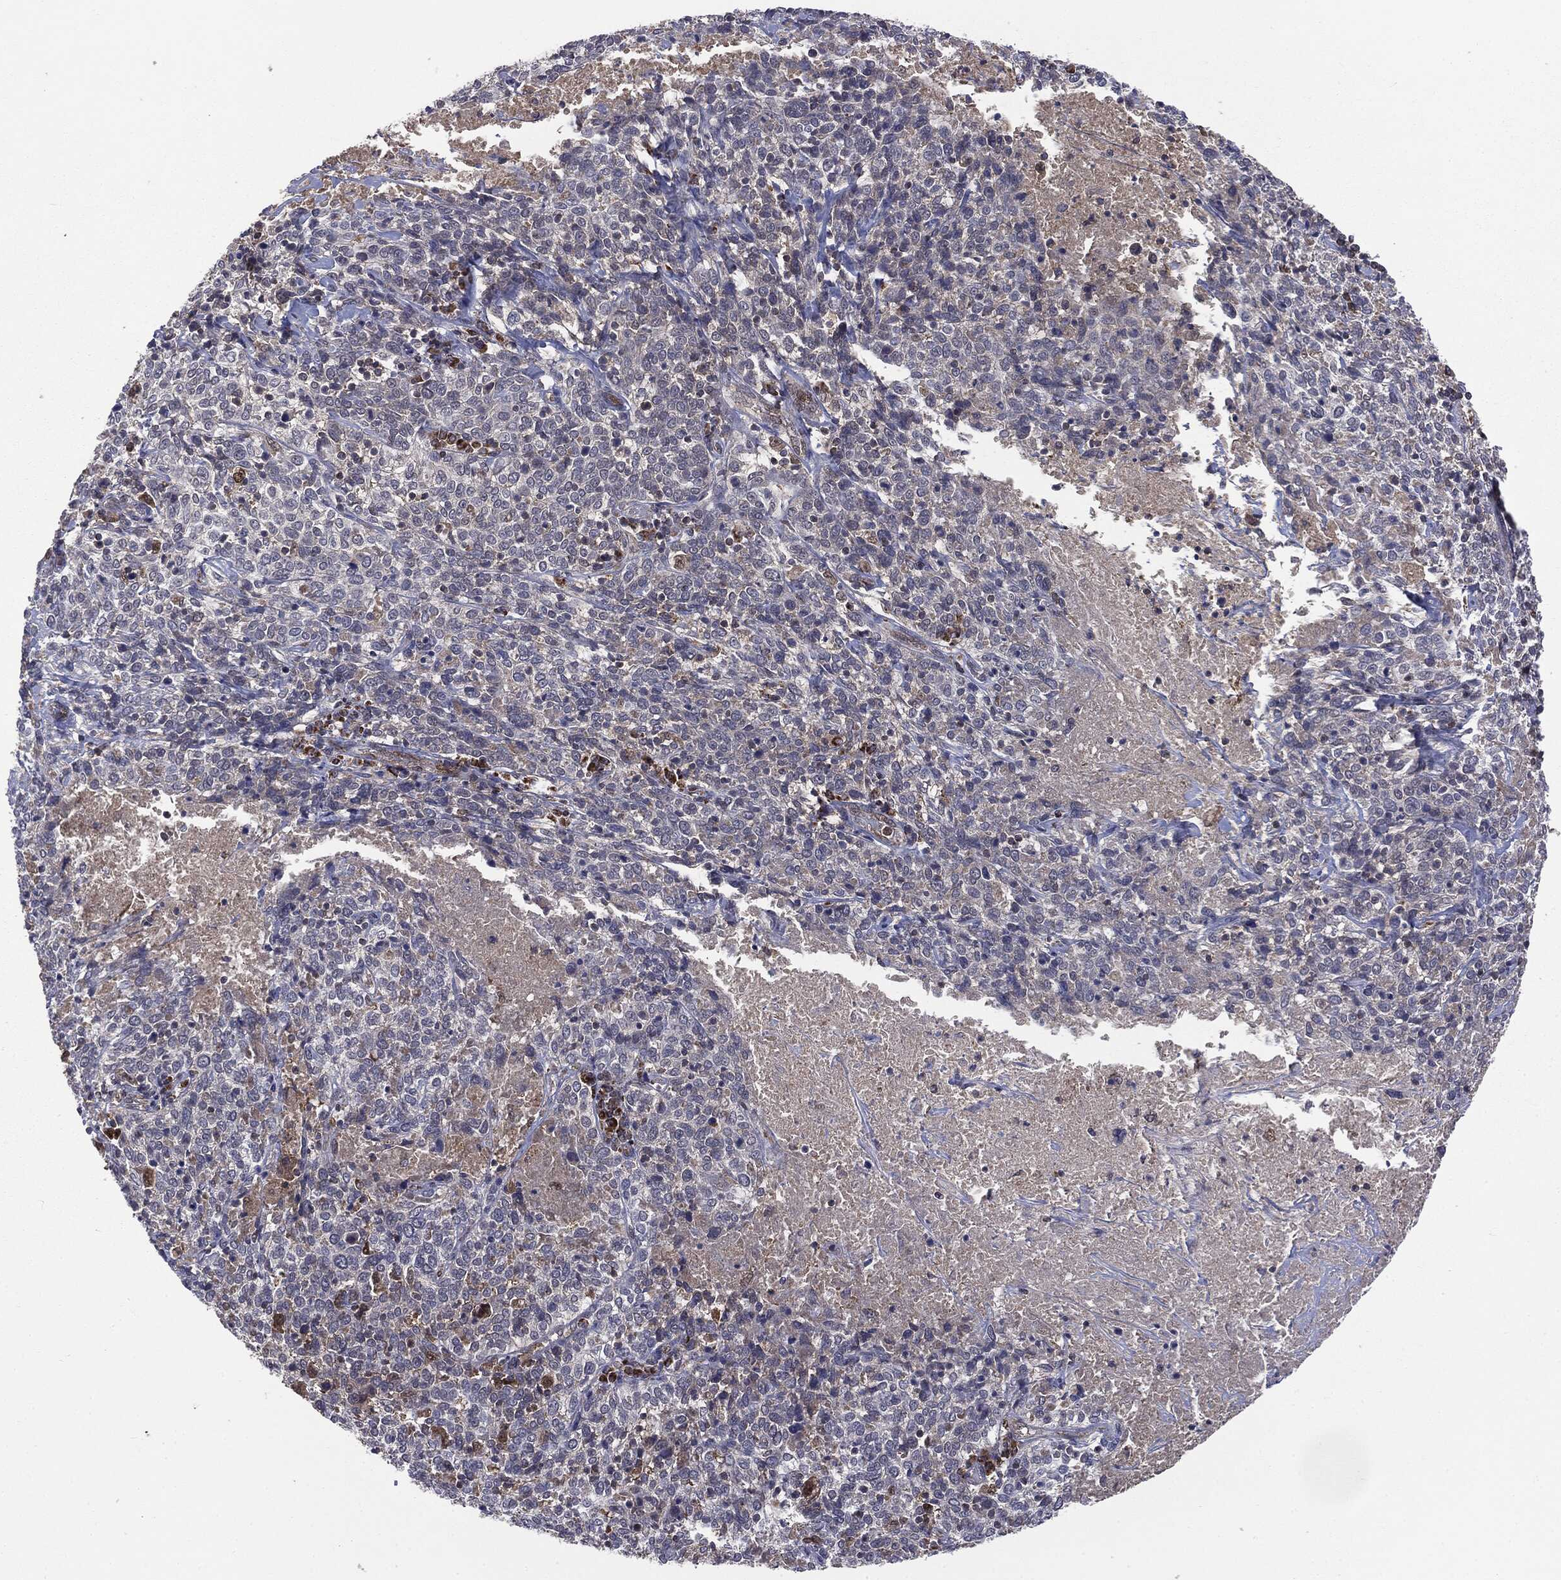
{"staining": {"intensity": "negative", "quantity": "none", "location": "none"}, "tissue": "cervical cancer", "cell_type": "Tumor cells", "image_type": "cancer", "snomed": [{"axis": "morphology", "description": "Squamous cell carcinoma, NOS"}, {"axis": "topography", "description": "Cervix"}], "caption": "Immunohistochemical staining of human cervical cancer (squamous cell carcinoma) shows no significant expression in tumor cells.", "gene": "PTPA", "patient": {"sex": "female", "age": 46}}